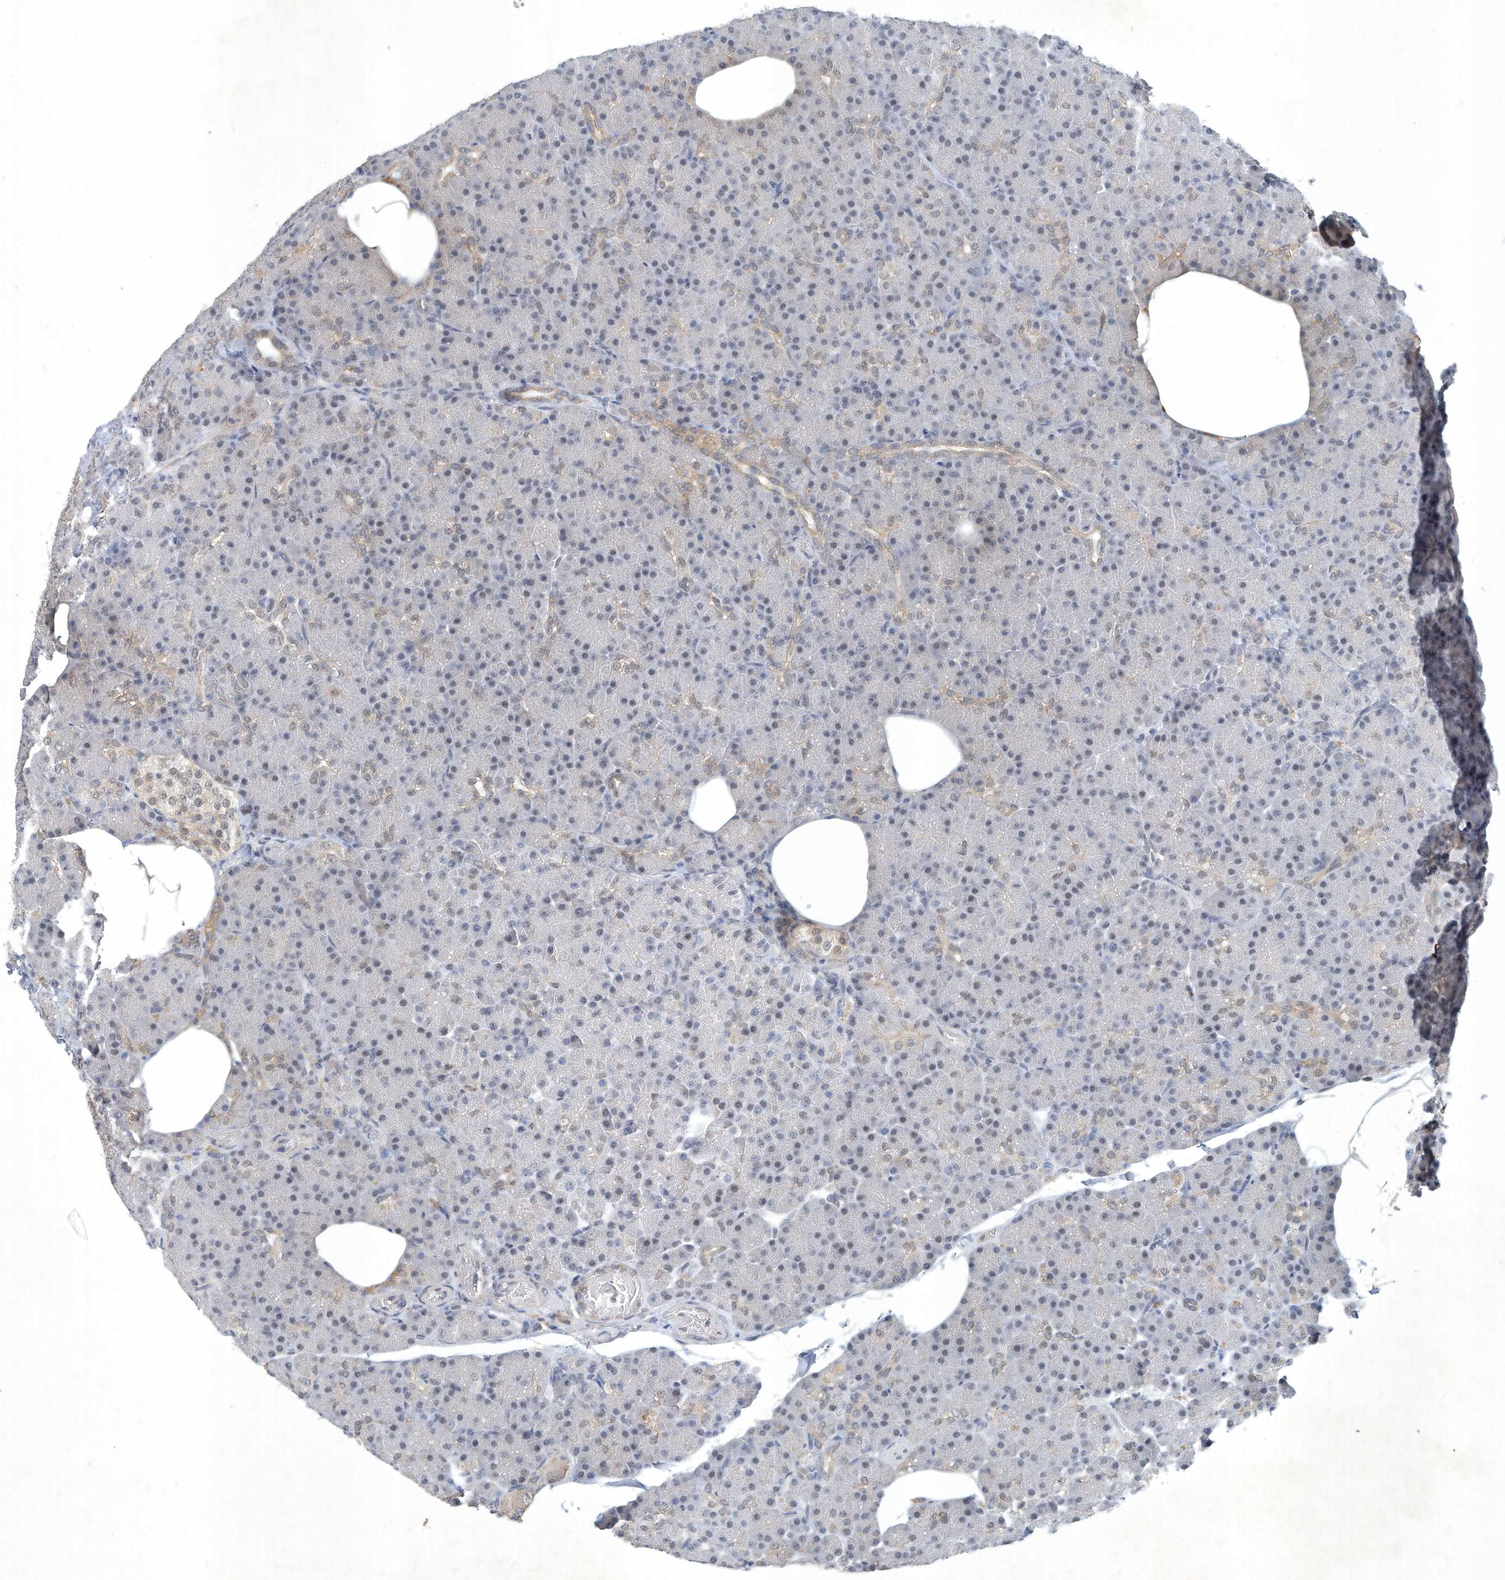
{"staining": {"intensity": "weak", "quantity": "25%-75%", "location": "nuclear"}, "tissue": "pancreas", "cell_type": "Exocrine glandular cells", "image_type": "normal", "snomed": [{"axis": "morphology", "description": "Normal tissue, NOS"}, {"axis": "topography", "description": "Pancreas"}], "caption": "This is a photomicrograph of IHC staining of unremarkable pancreas, which shows weak positivity in the nuclear of exocrine glandular cells.", "gene": "TAF8", "patient": {"sex": "female", "age": 43}}